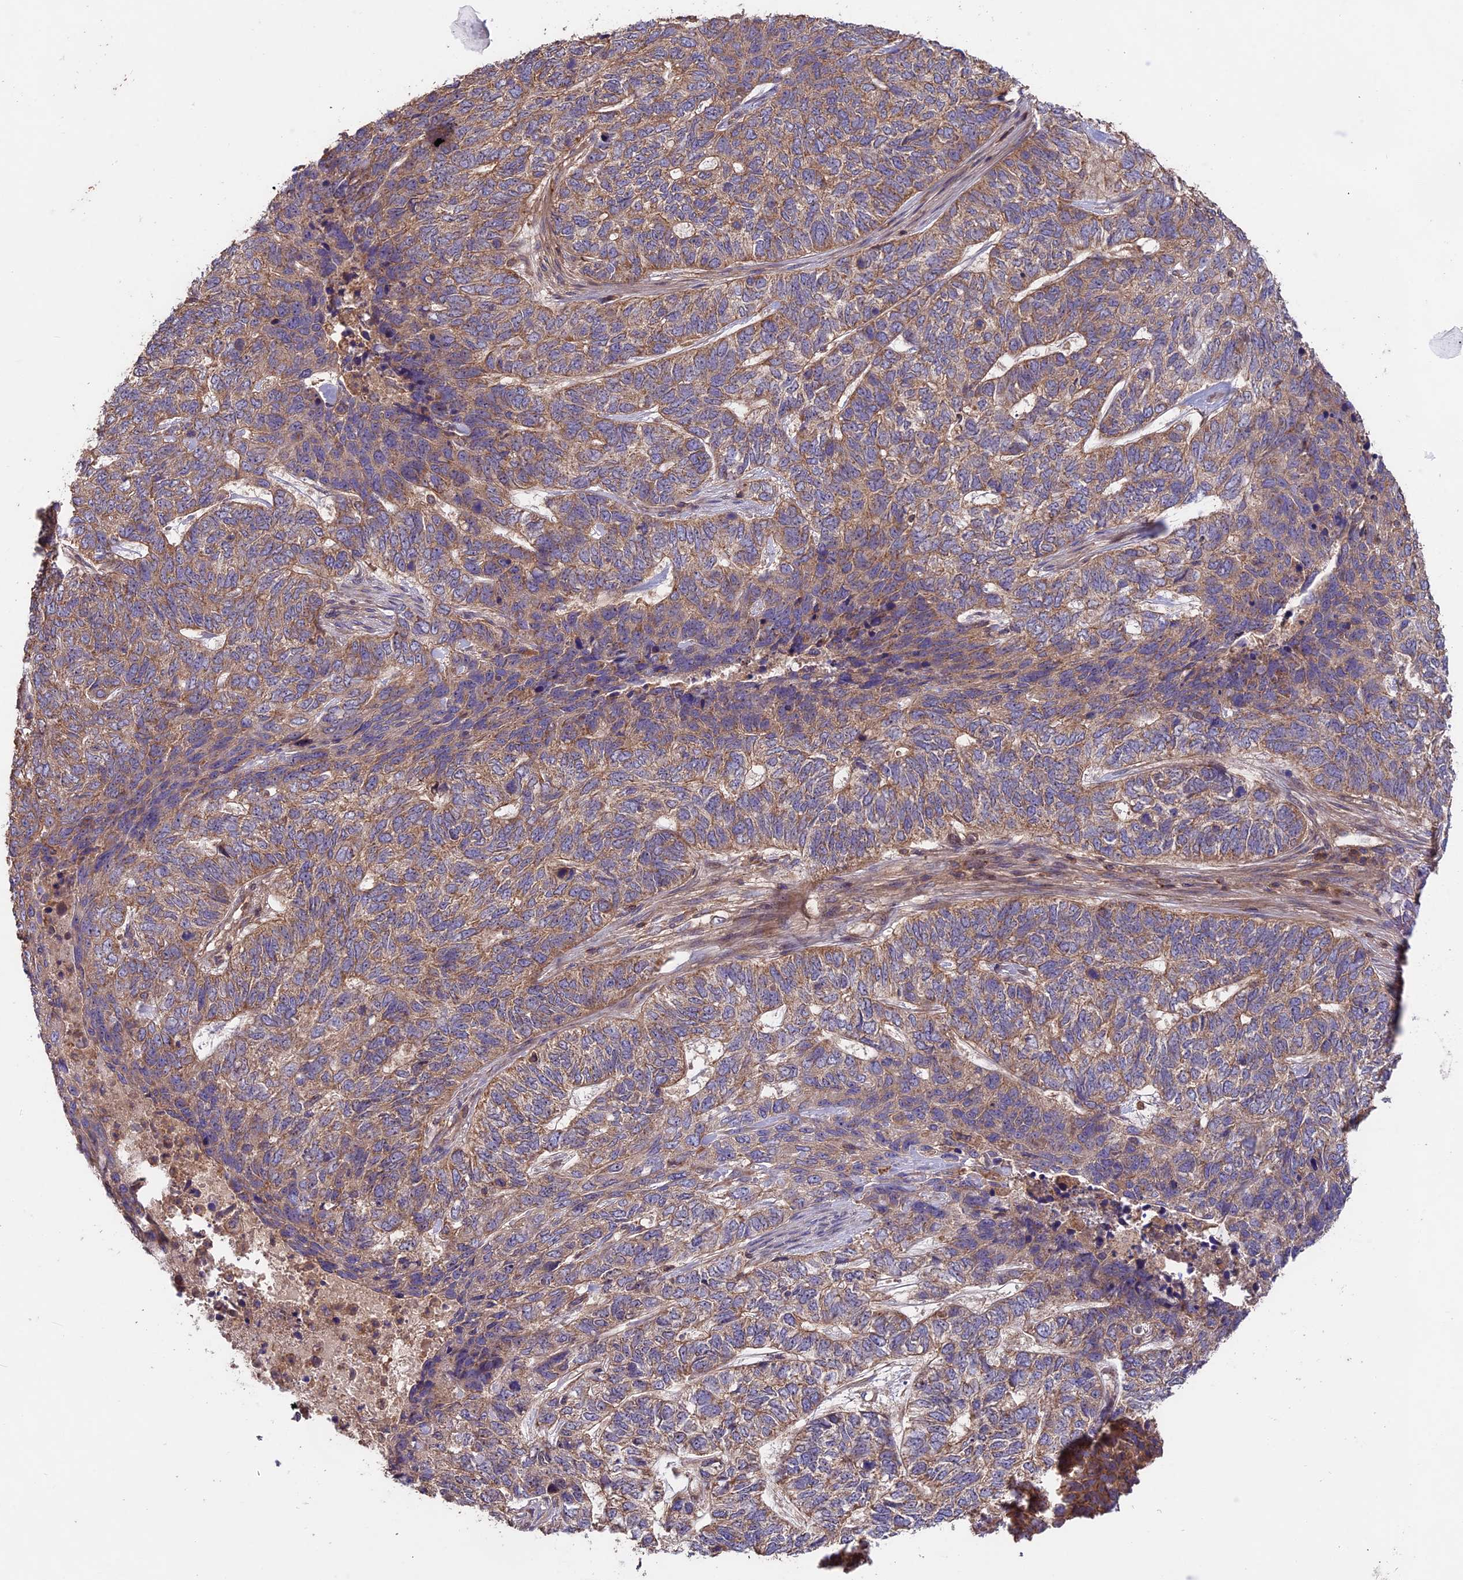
{"staining": {"intensity": "moderate", "quantity": ">75%", "location": "cytoplasmic/membranous"}, "tissue": "skin cancer", "cell_type": "Tumor cells", "image_type": "cancer", "snomed": [{"axis": "morphology", "description": "Basal cell carcinoma"}, {"axis": "topography", "description": "Skin"}], "caption": "Moderate cytoplasmic/membranous positivity is identified in approximately >75% of tumor cells in skin cancer.", "gene": "NUDT8", "patient": {"sex": "female", "age": 65}}